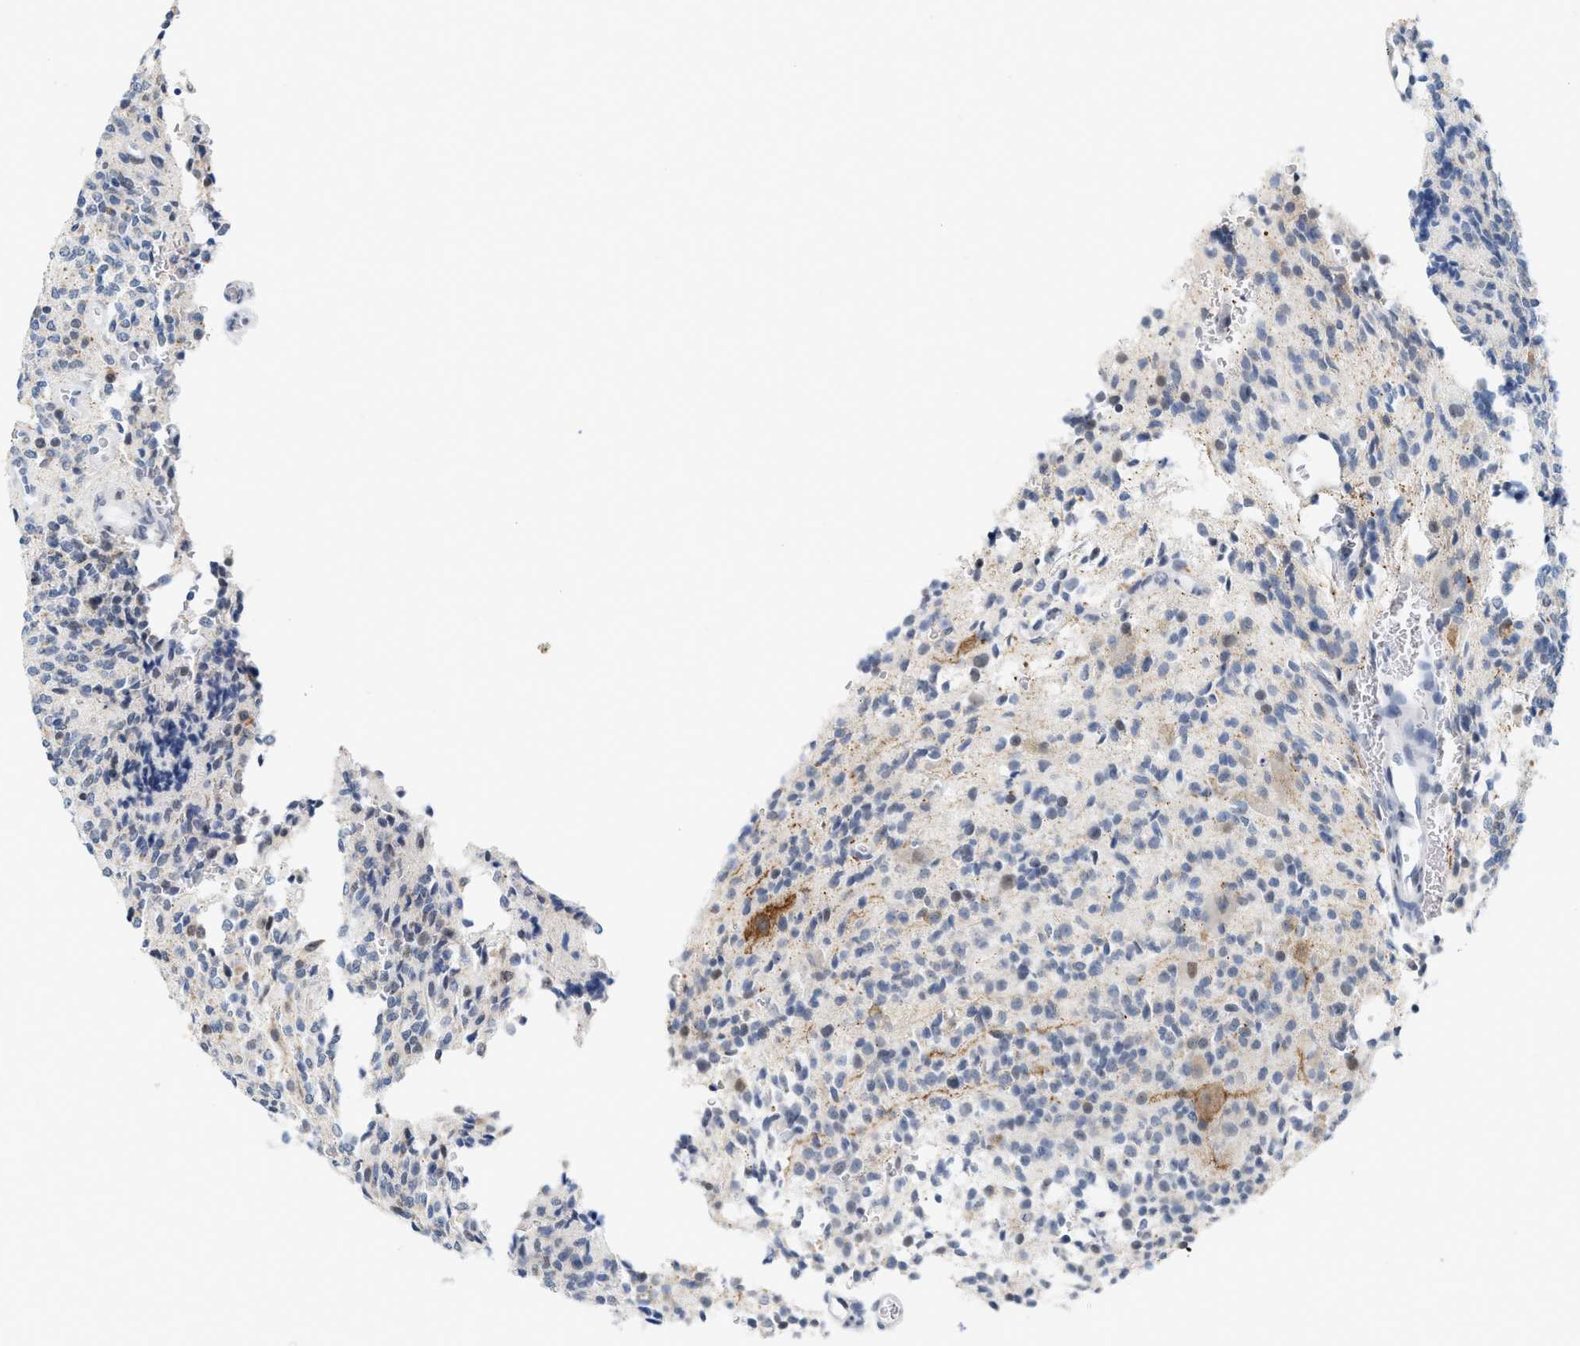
{"staining": {"intensity": "weak", "quantity": "<25%", "location": "cytoplasmic/membranous"}, "tissue": "glioma", "cell_type": "Tumor cells", "image_type": "cancer", "snomed": [{"axis": "morphology", "description": "Glioma, malignant, High grade"}, {"axis": "topography", "description": "Brain"}], "caption": "The immunohistochemistry (IHC) photomicrograph has no significant expression in tumor cells of glioma tissue.", "gene": "XIRP1", "patient": {"sex": "male", "age": 34}}